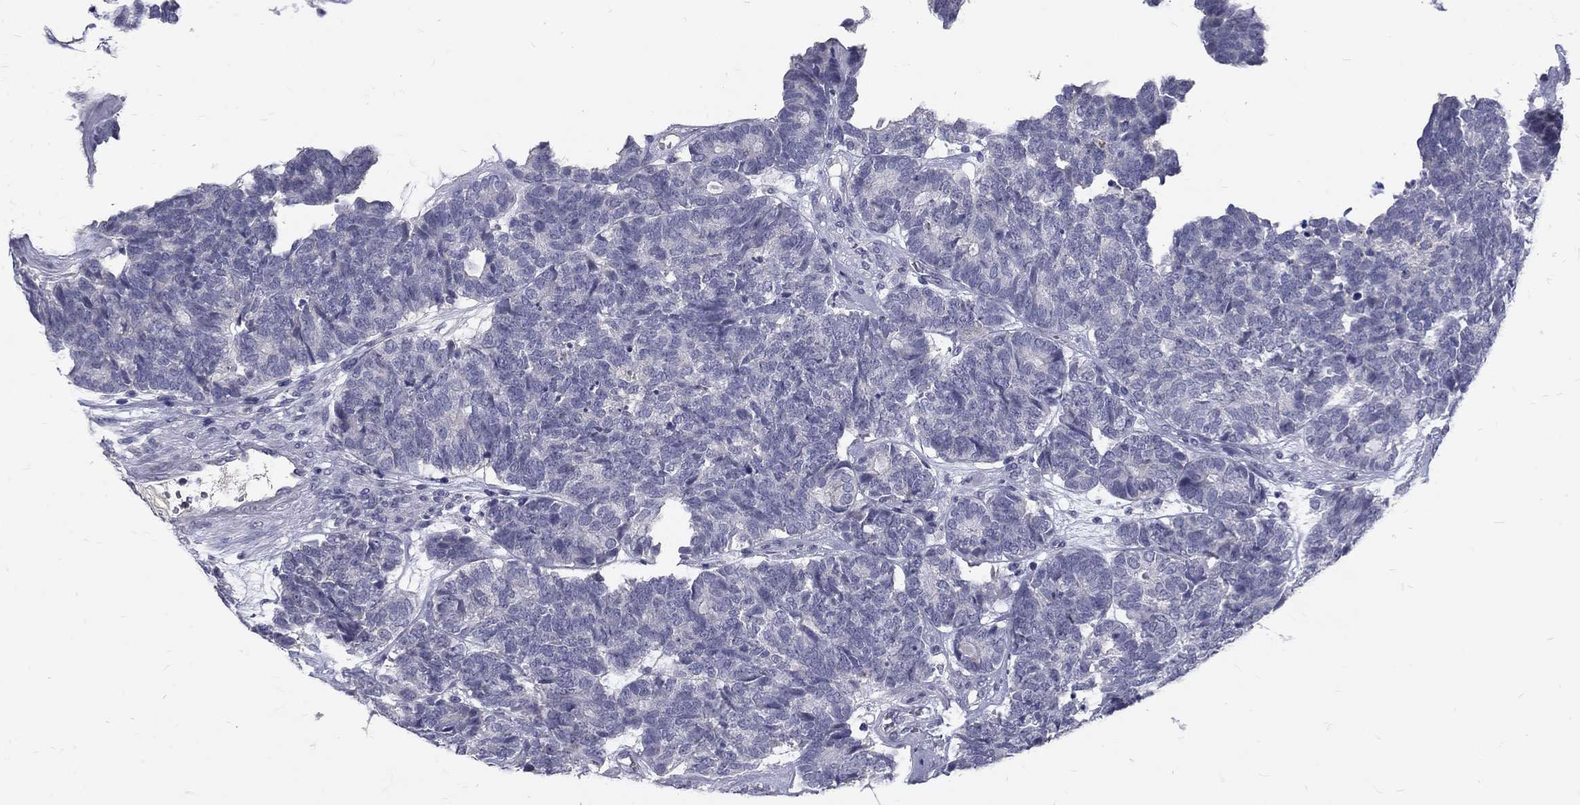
{"staining": {"intensity": "negative", "quantity": "none", "location": "none"}, "tissue": "head and neck cancer", "cell_type": "Tumor cells", "image_type": "cancer", "snomed": [{"axis": "morphology", "description": "Adenocarcinoma, NOS"}, {"axis": "topography", "description": "Head-Neck"}], "caption": "This is a micrograph of IHC staining of head and neck adenocarcinoma, which shows no expression in tumor cells. (DAB immunohistochemistry (IHC), high magnification).", "gene": "NOS1", "patient": {"sex": "female", "age": 81}}